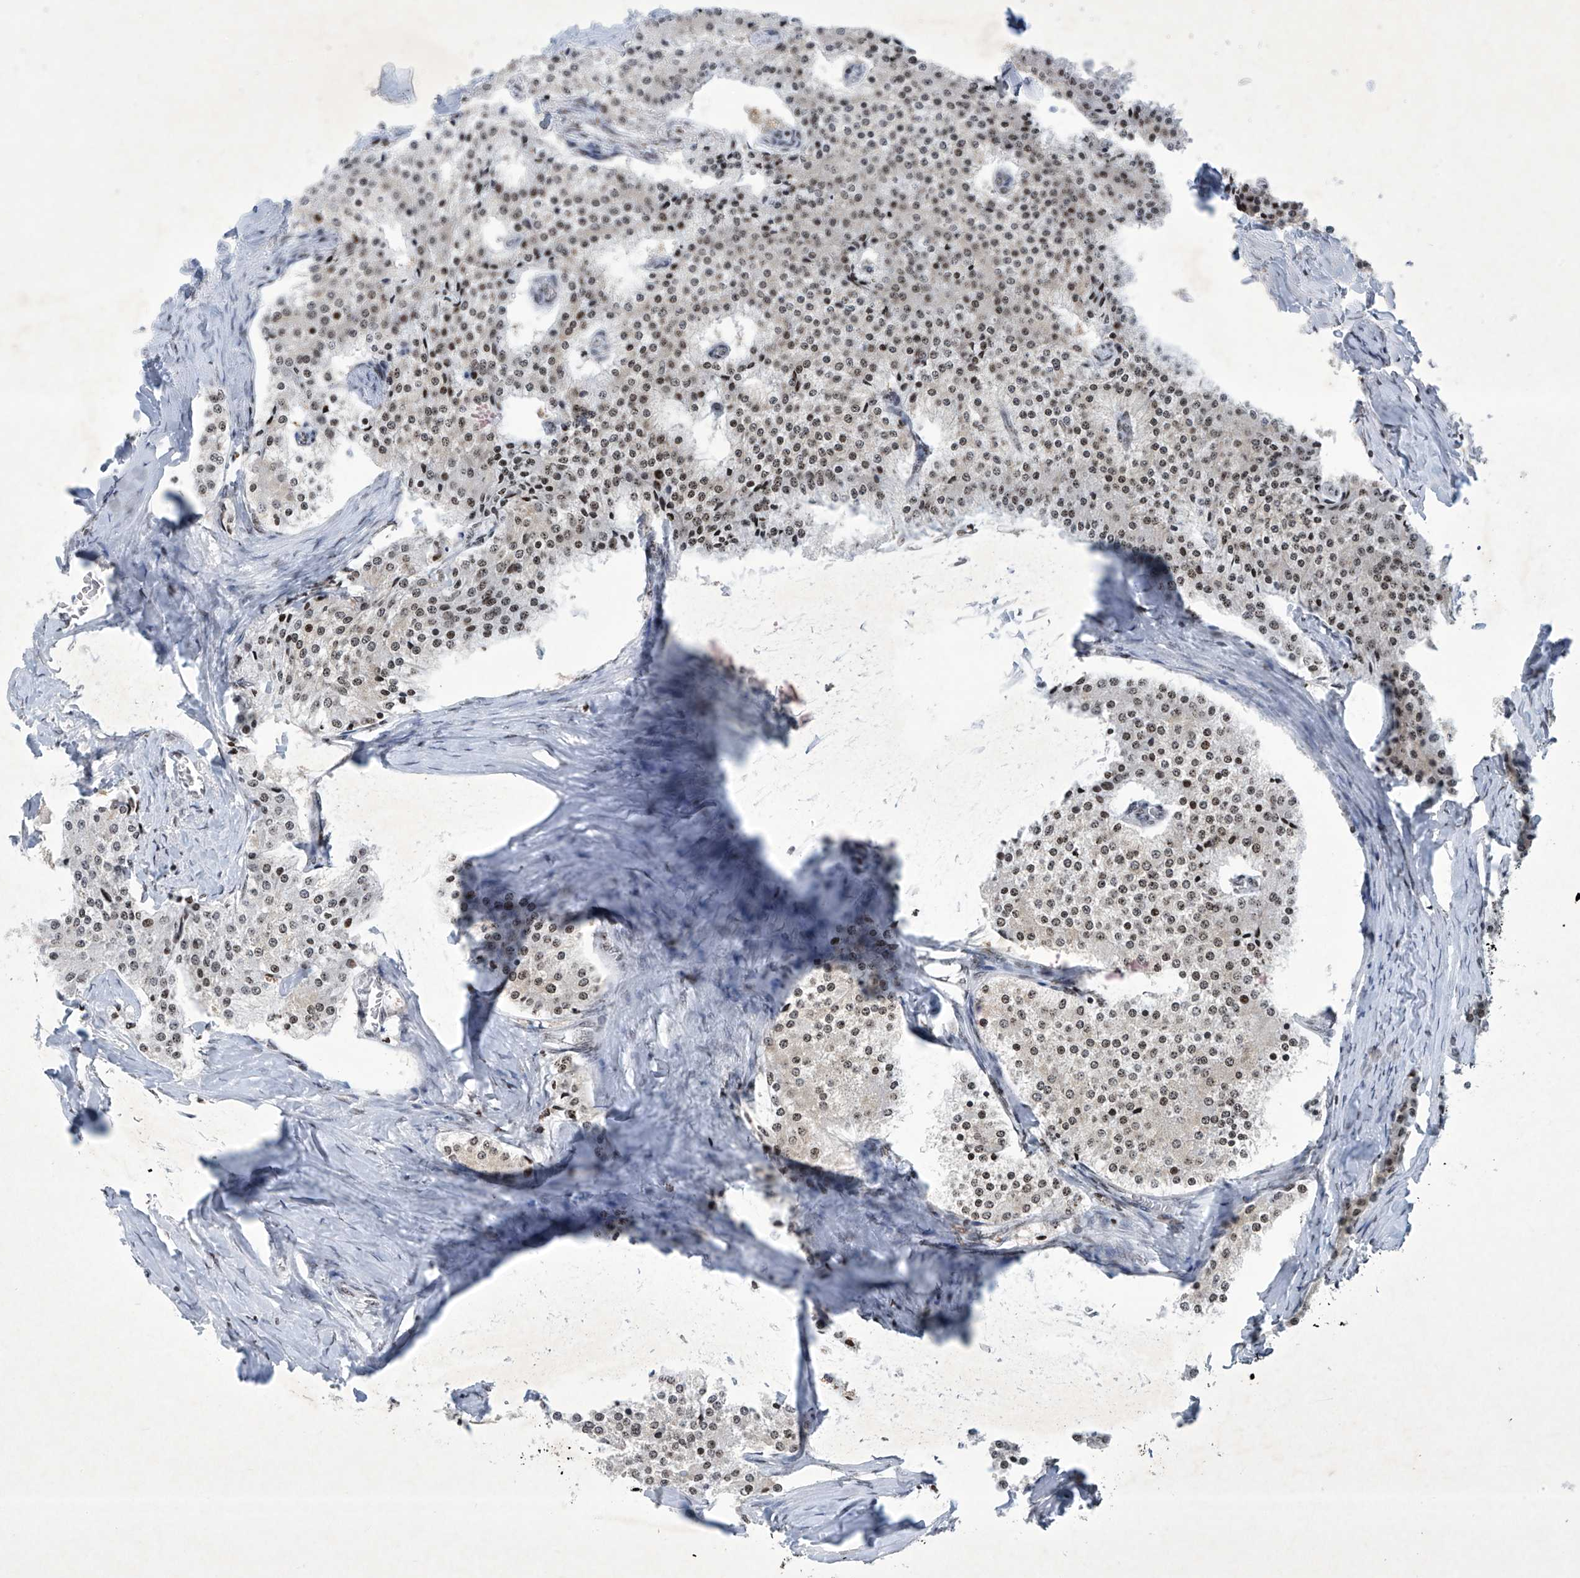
{"staining": {"intensity": "moderate", "quantity": ">75%", "location": "nuclear"}, "tissue": "carcinoid", "cell_type": "Tumor cells", "image_type": "cancer", "snomed": [{"axis": "morphology", "description": "Carcinoid, malignant, NOS"}, {"axis": "topography", "description": "Colon"}], "caption": "Protein expression analysis of human carcinoid reveals moderate nuclear staining in approximately >75% of tumor cells.", "gene": "RFX7", "patient": {"sex": "female", "age": 52}}